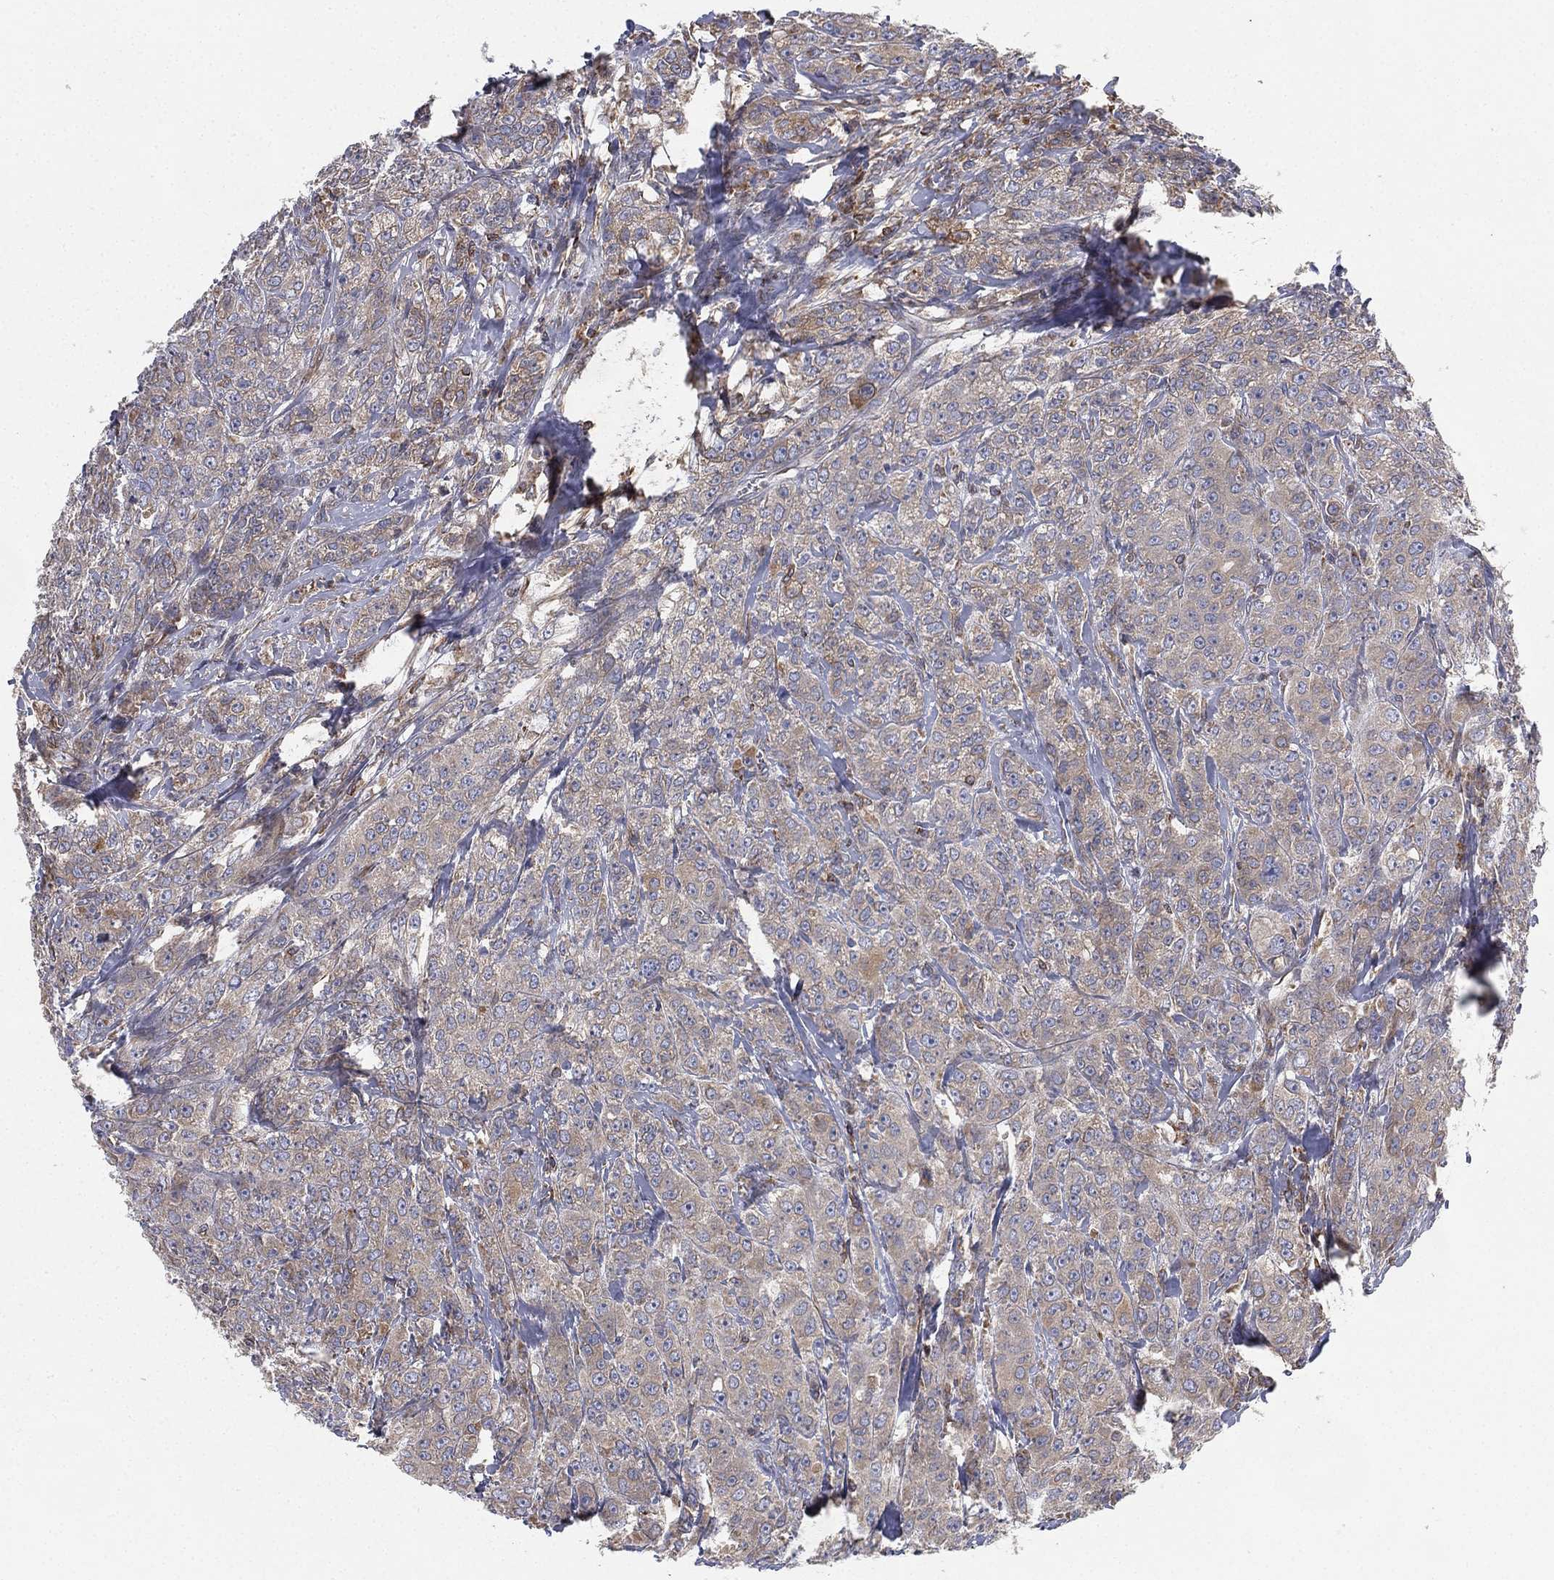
{"staining": {"intensity": "weak", "quantity": "25%-75%", "location": "cytoplasmic/membranous"}, "tissue": "breast cancer", "cell_type": "Tumor cells", "image_type": "cancer", "snomed": [{"axis": "morphology", "description": "Duct carcinoma"}, {"axis": "topography", "description": "Breast"}], "caption": "Protein staining of infiltrating ductal carcinoma (breast) tissue shows weak cytoplasmic/membranous expression in approximately 25%-75% of tumor cells. The staining was performed using DAB, with brown indicating positive protein expression. Nuclei are stained blue with hematoxylin.", "gene": "CYB5B", "patient": {"sex": "female", "age": 43}}